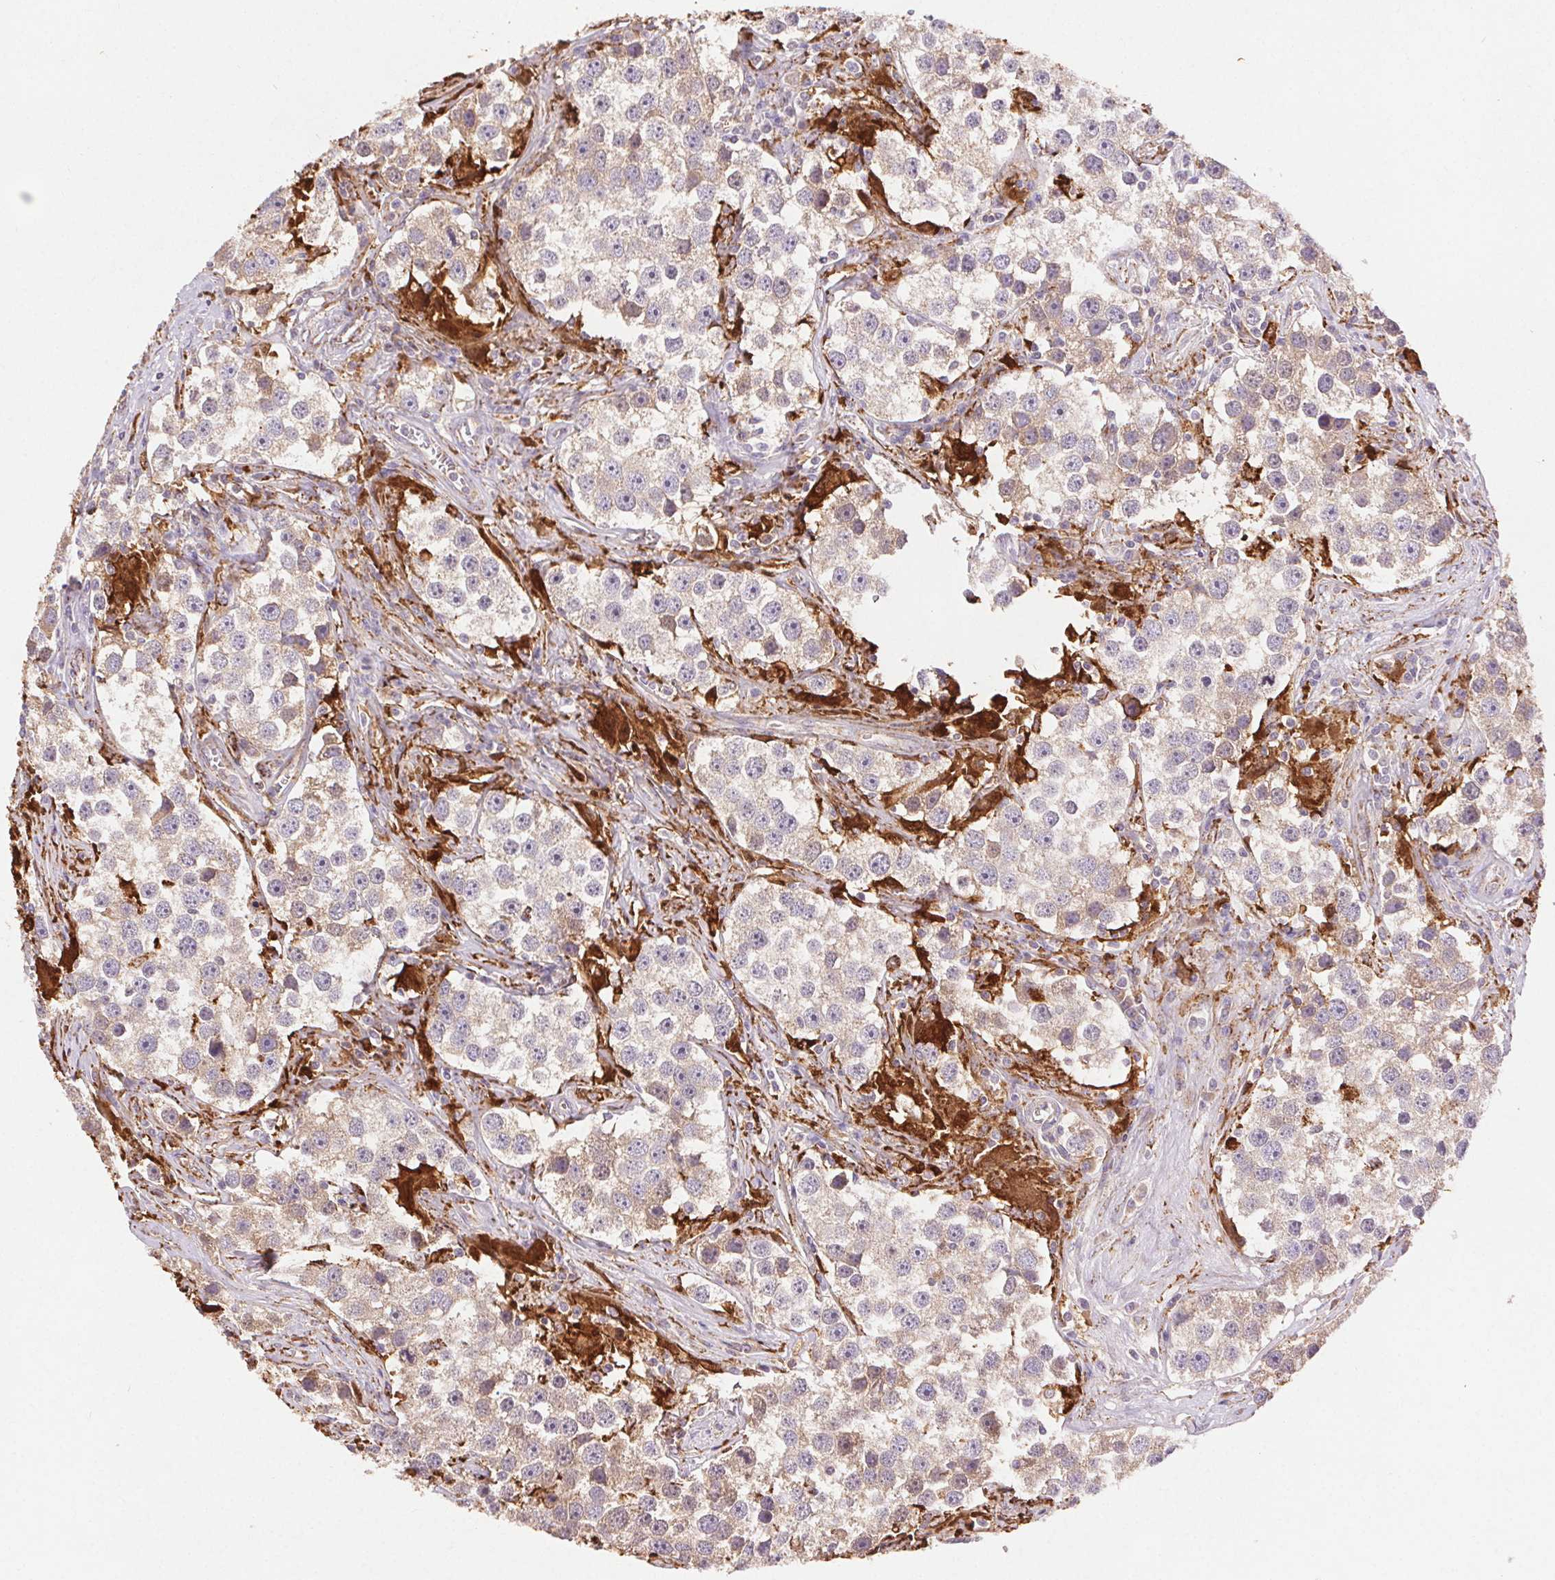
{"staining": {"intensity": "weak", "quantity": ">75%", "location": "cytoplasmic/membranous"}, "tissue": "testis cancer", "cell_type": "Tumor cells", "image_type": "cancer", "snomed": [{"axis": "morphology", "description": "Seminoma, NOS"}, {"axis": "topography", "description": "Testis"}], "caption": "The photomicrograph reveals staining of testis cancer (seminoma), revealing weak cytoplasmic/membranous protein staining (brown color) within tumor cells.", "gene": "FNBP1L", "patient": {"sex": "male", "age": 49}}